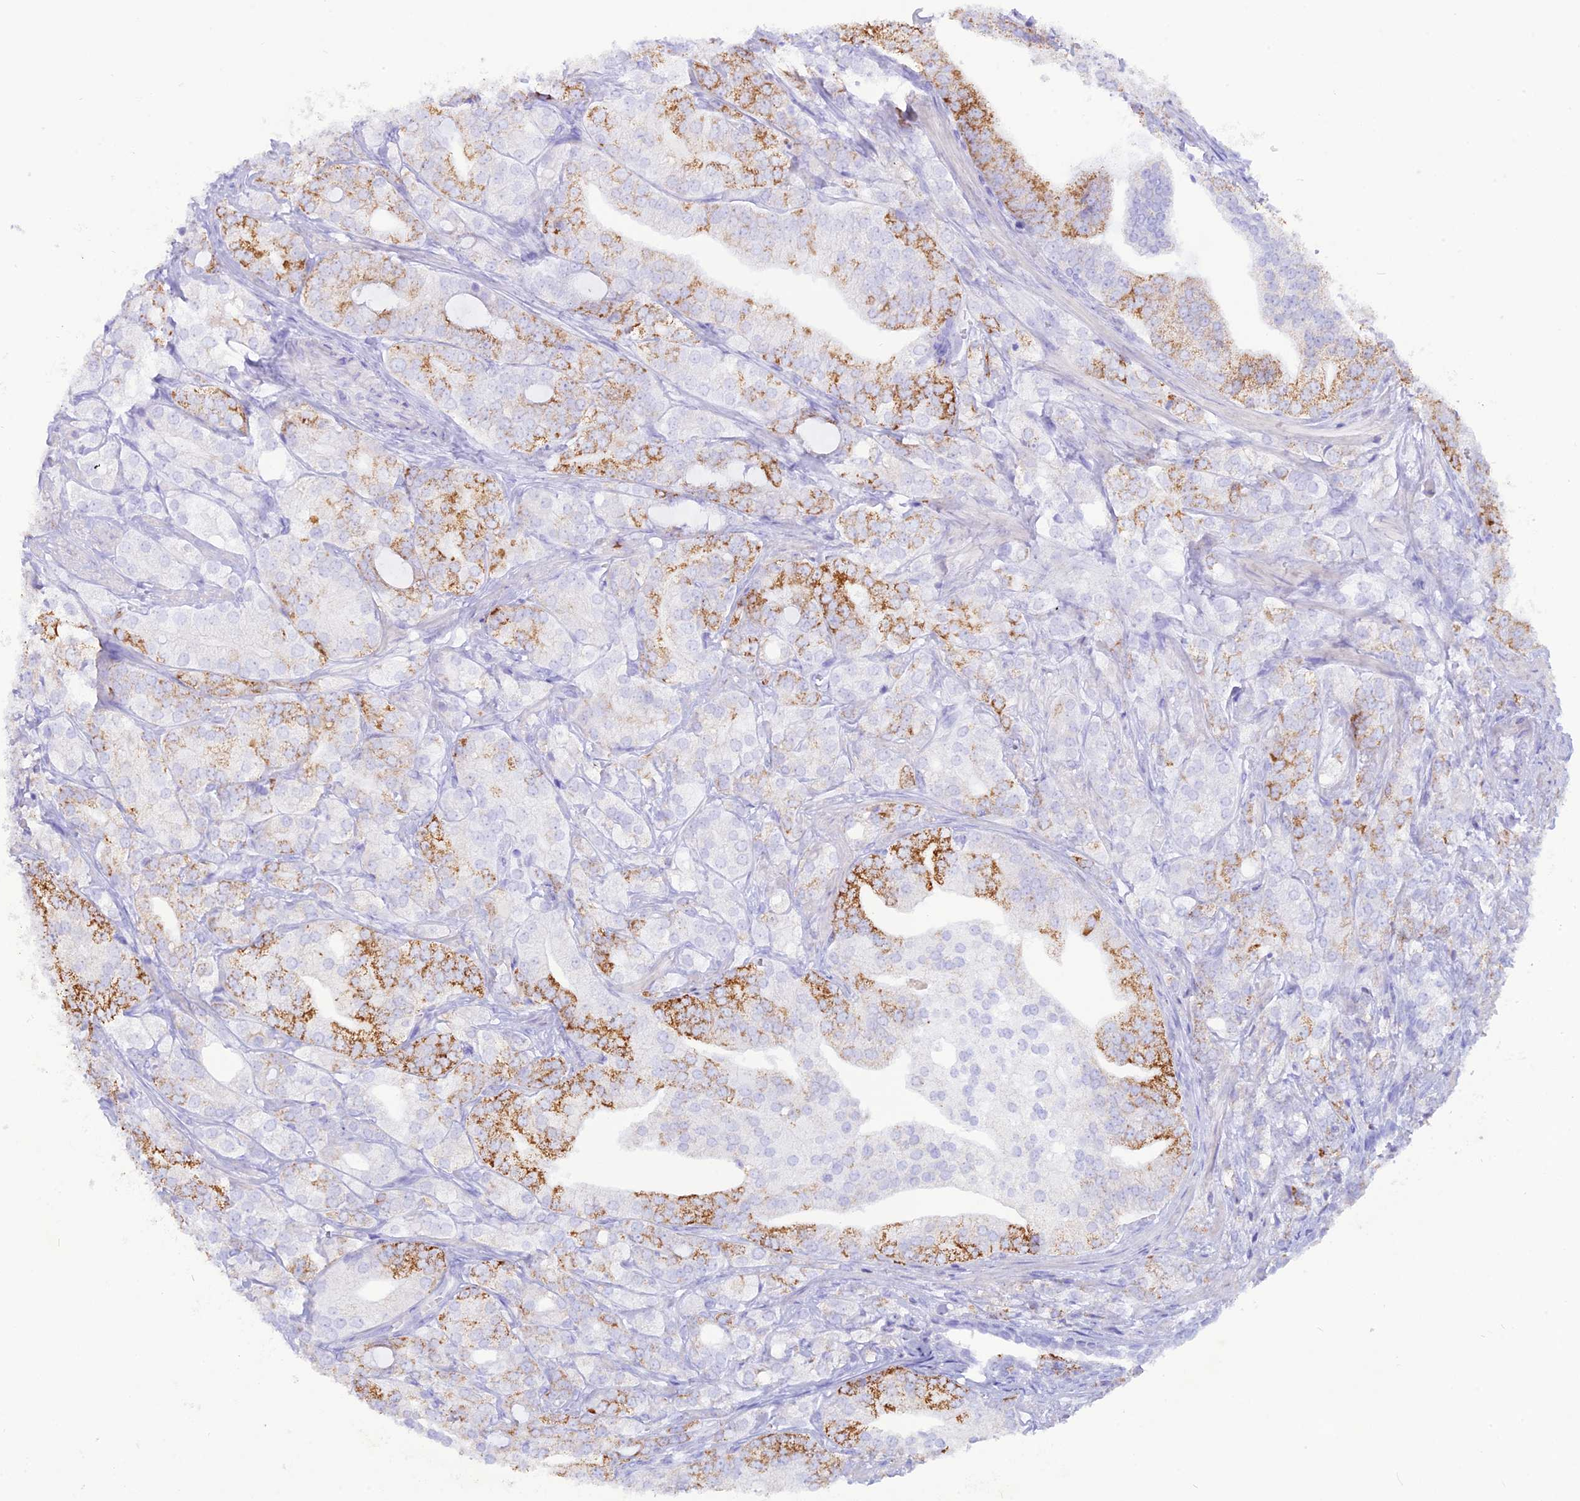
{"staining": {"intensity": "moderate", "quantity": "<25%", "location": "cytoplasmic/membranous"}, "tissue": "prostate cancer", "cell_type": "Tumor cells", "image_type": "cancer", "snomed": [{"axis": "morphology", "description": "Adenocarcinoma, High grade"}, {"axis": "topography", "description": "Prostate"}], "caption": "Immunohistochemistry (DAB (3,3'-diaminobenzidine)) staining of human adenocarcinoma (high-grade) (prostate) reveals moderate cytoplasmic/membranous protein expression in about <25% of tumor cells.", "gene": "GLYATL1", "patient": {"sex": "male", "age": 50}}